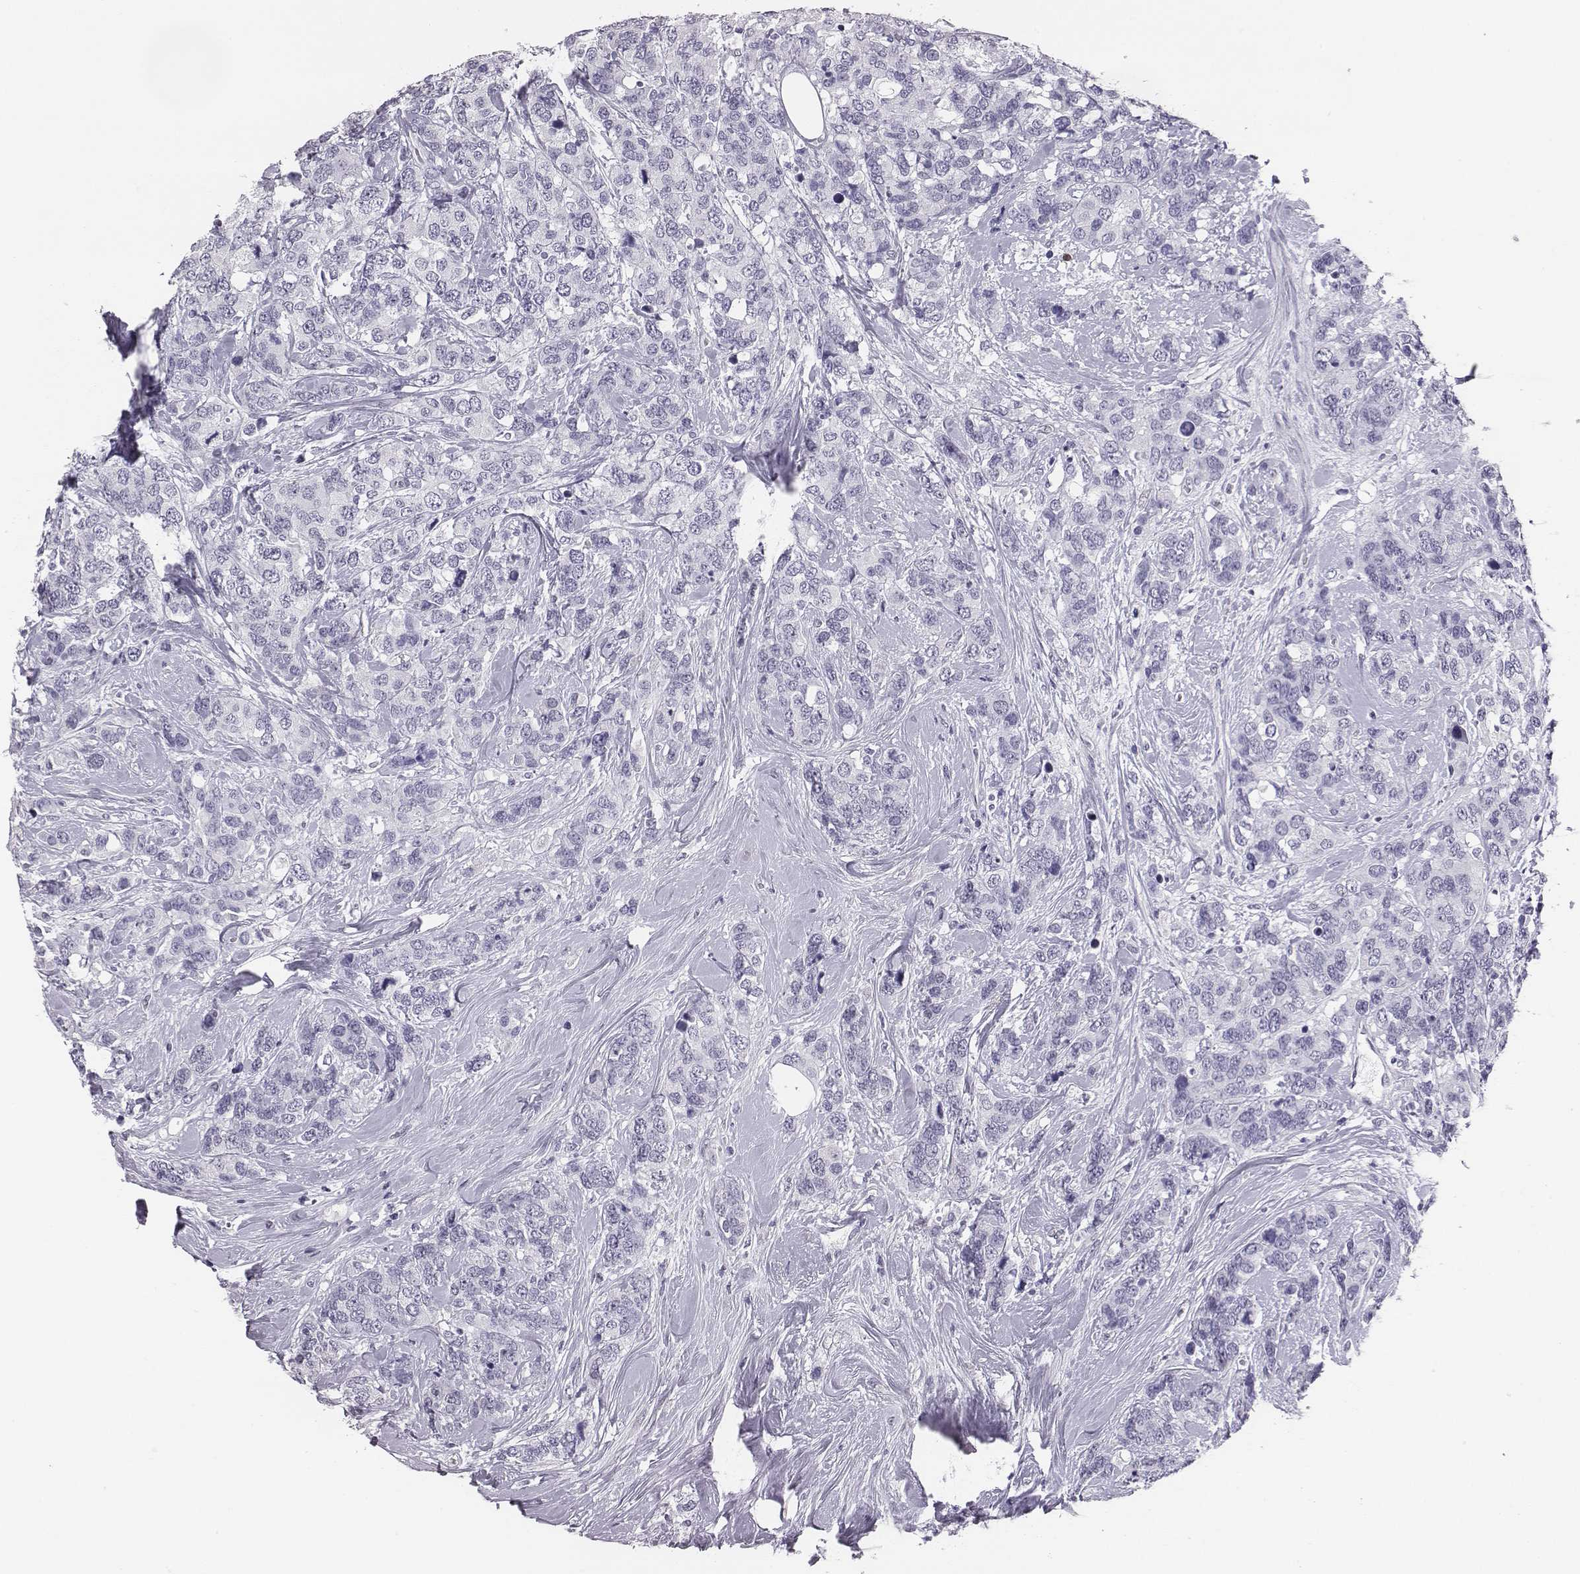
{"staining": {"intensity": "negative", "quantity": "none", "location": "none"}, "tissue": "breast cancer", "cell_type": "Tumor cells", "image_type": "cancer", "snomed": [{"axis": "morphology", "description": "Lobular carcinoma"}, {"axis": "topography", "description": "Breast"}], "caption": "Immunohistochemistry photomicrograph of human breast lobular carcinoma stained for a protein (brown), which shows no positivity in tumor cells.", "gene": "ACOD1", "patient": {"sex": "female", "age": 59}}